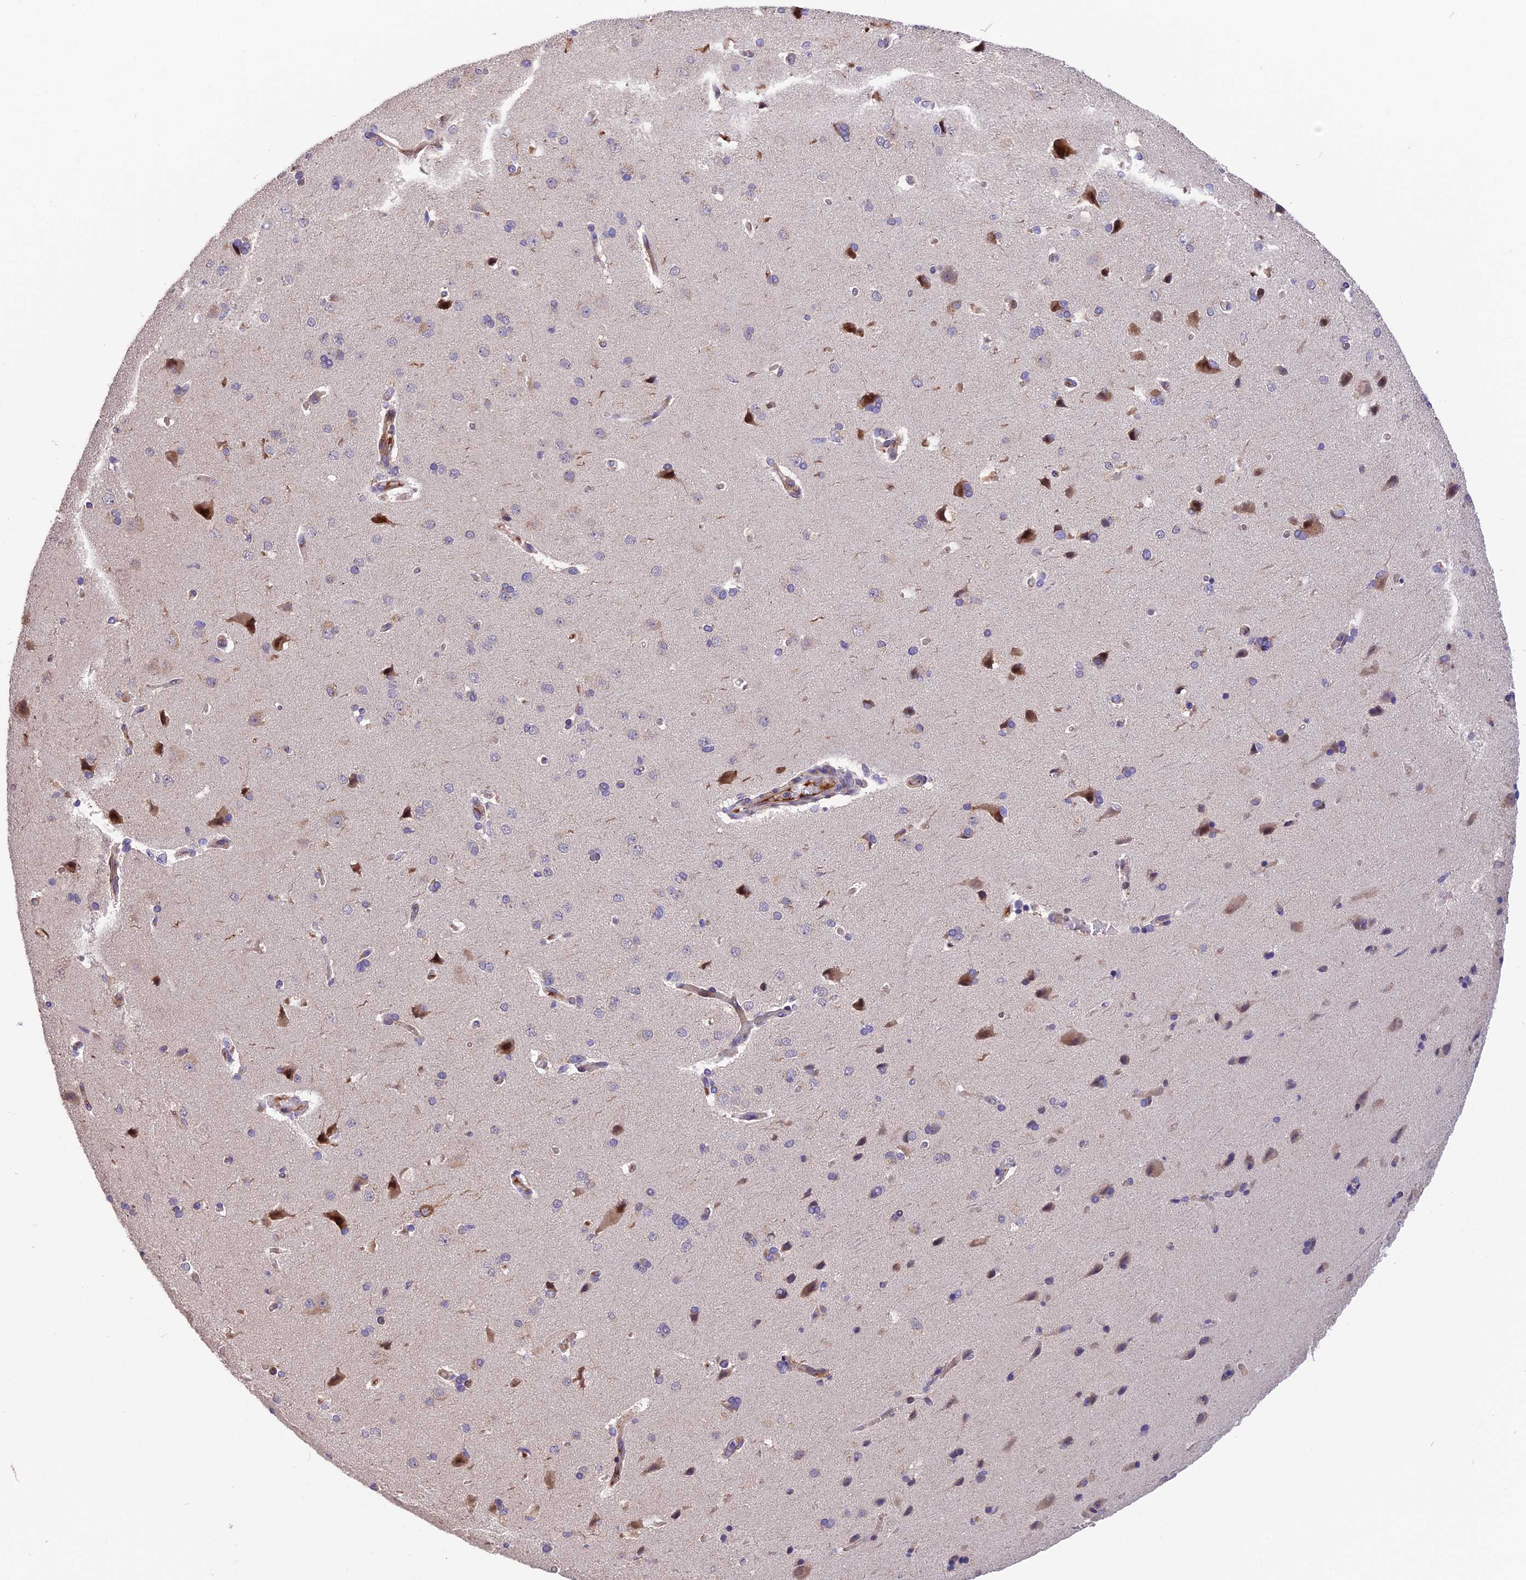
{"staining": {"intensity": "weak", "quantity": "25%-75%", "location": "cytoplasmic/membranous"}, "tissue": "cerebral cortex", "cell_type": "Endothelial cells", "image_type": "normal", "snomed": [{"axis": "morphology", "description": "Normal tissue, NOS"}, {"axis": "topography", "description": "Cerebral cortex"}], "caption": "Endothelial cells display weak cytoplasmic/membranous expression in about 25%-75% of cells in unremarkable cerebral cortex. (DAB (3,3'-diaminobenzidine) = brown stain, brightfield microscopy at high magnification).", "gene": "MFSD2A", "patient": {"sex": "male", "age": 62}}